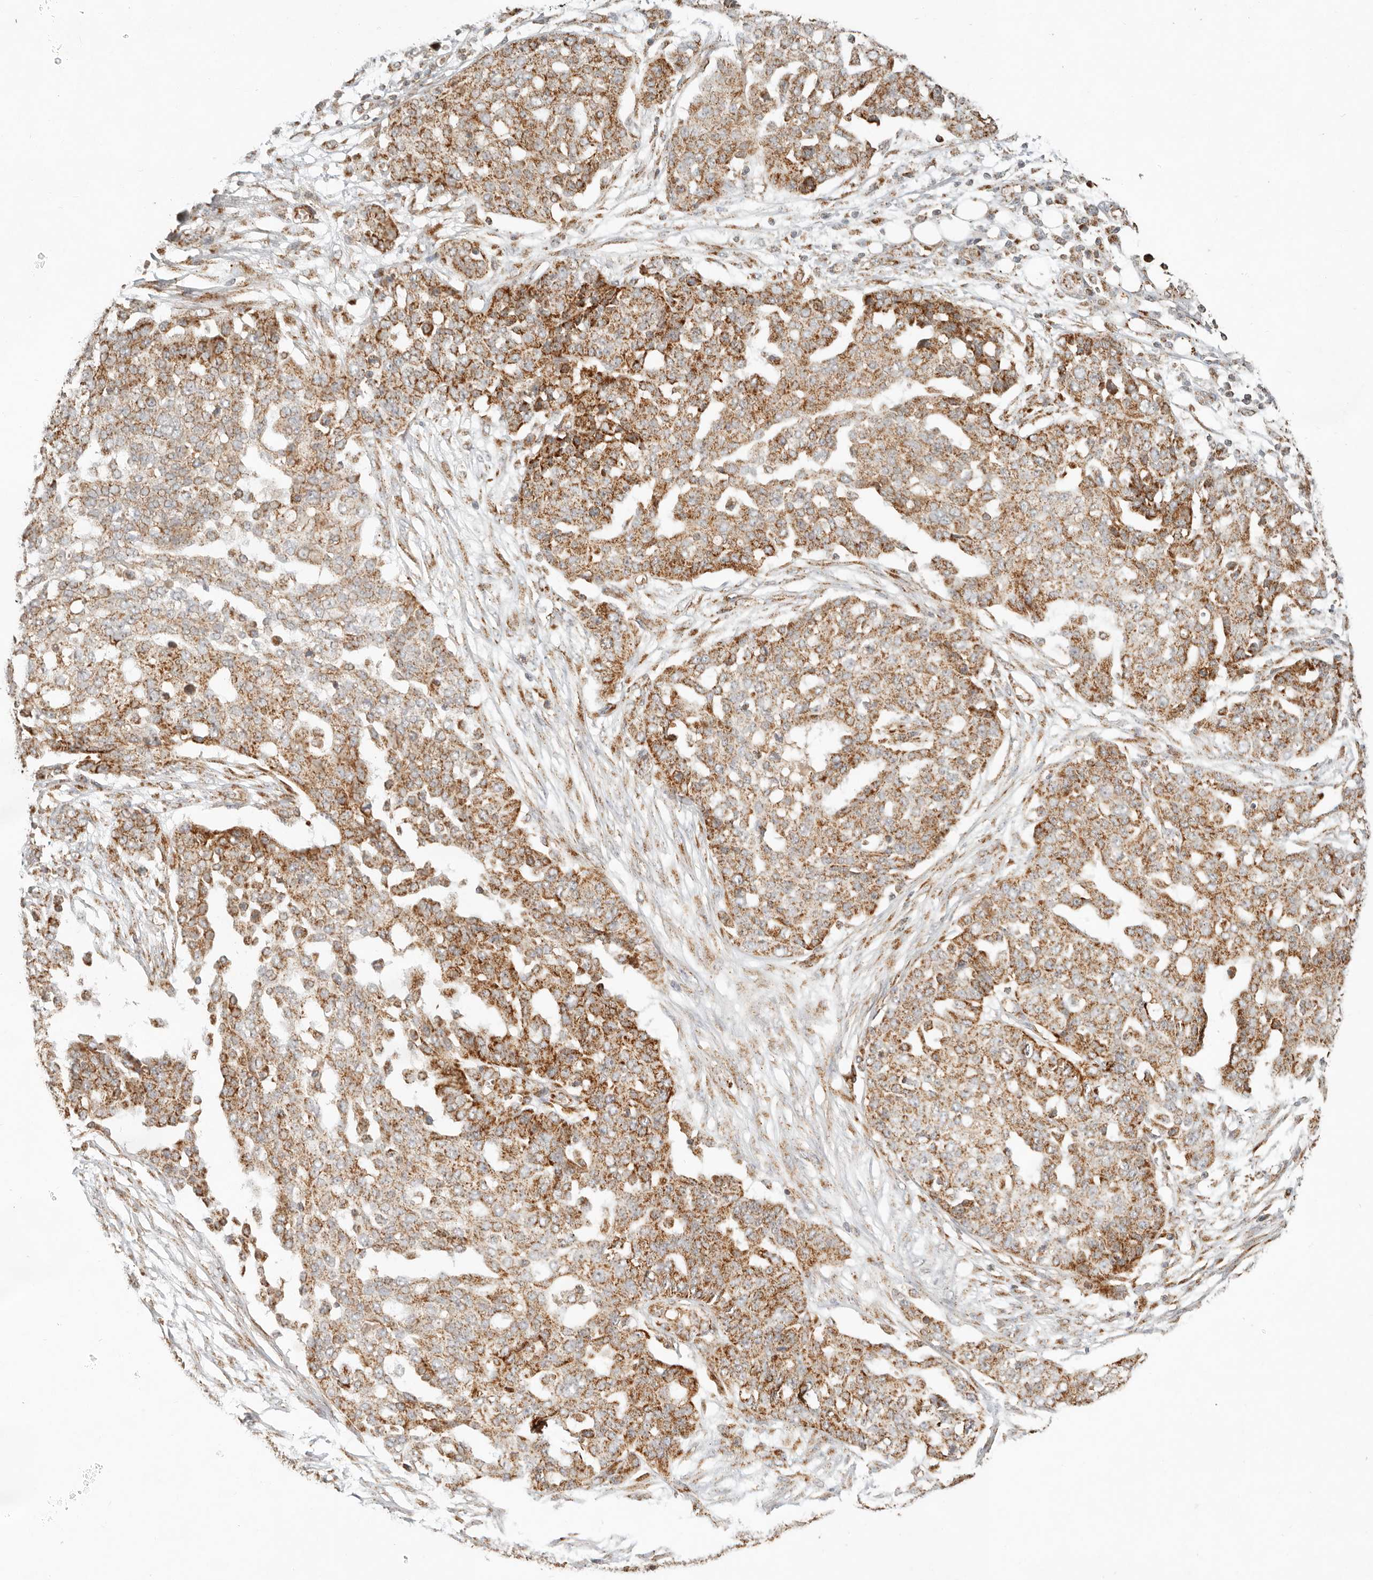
{"staining": {"intensity": "moderate", "quantity": ">75%", "location": "cytoplasmic/membranous"}, "tissue": "ovarian cancer", "cell_type": "Tumor cells", "image_type": "cancer", "snomed": [{"axis": "morphology", "description": "Cystadenocarcinoma, serous, NOS"}, {"axis": "topography", "description": "Soft tissue"}, {"axis": "topography", "description": "Ovary"}], "caption": "Protein expression analysis of human serous cystadenocarcinoma (ovarian) reveals moderate cytoplasmic/membranous staining in approximately >75% of tumor cells.", "gene": "MRPL55", "patient": {"sex": "female", "age": 57}}